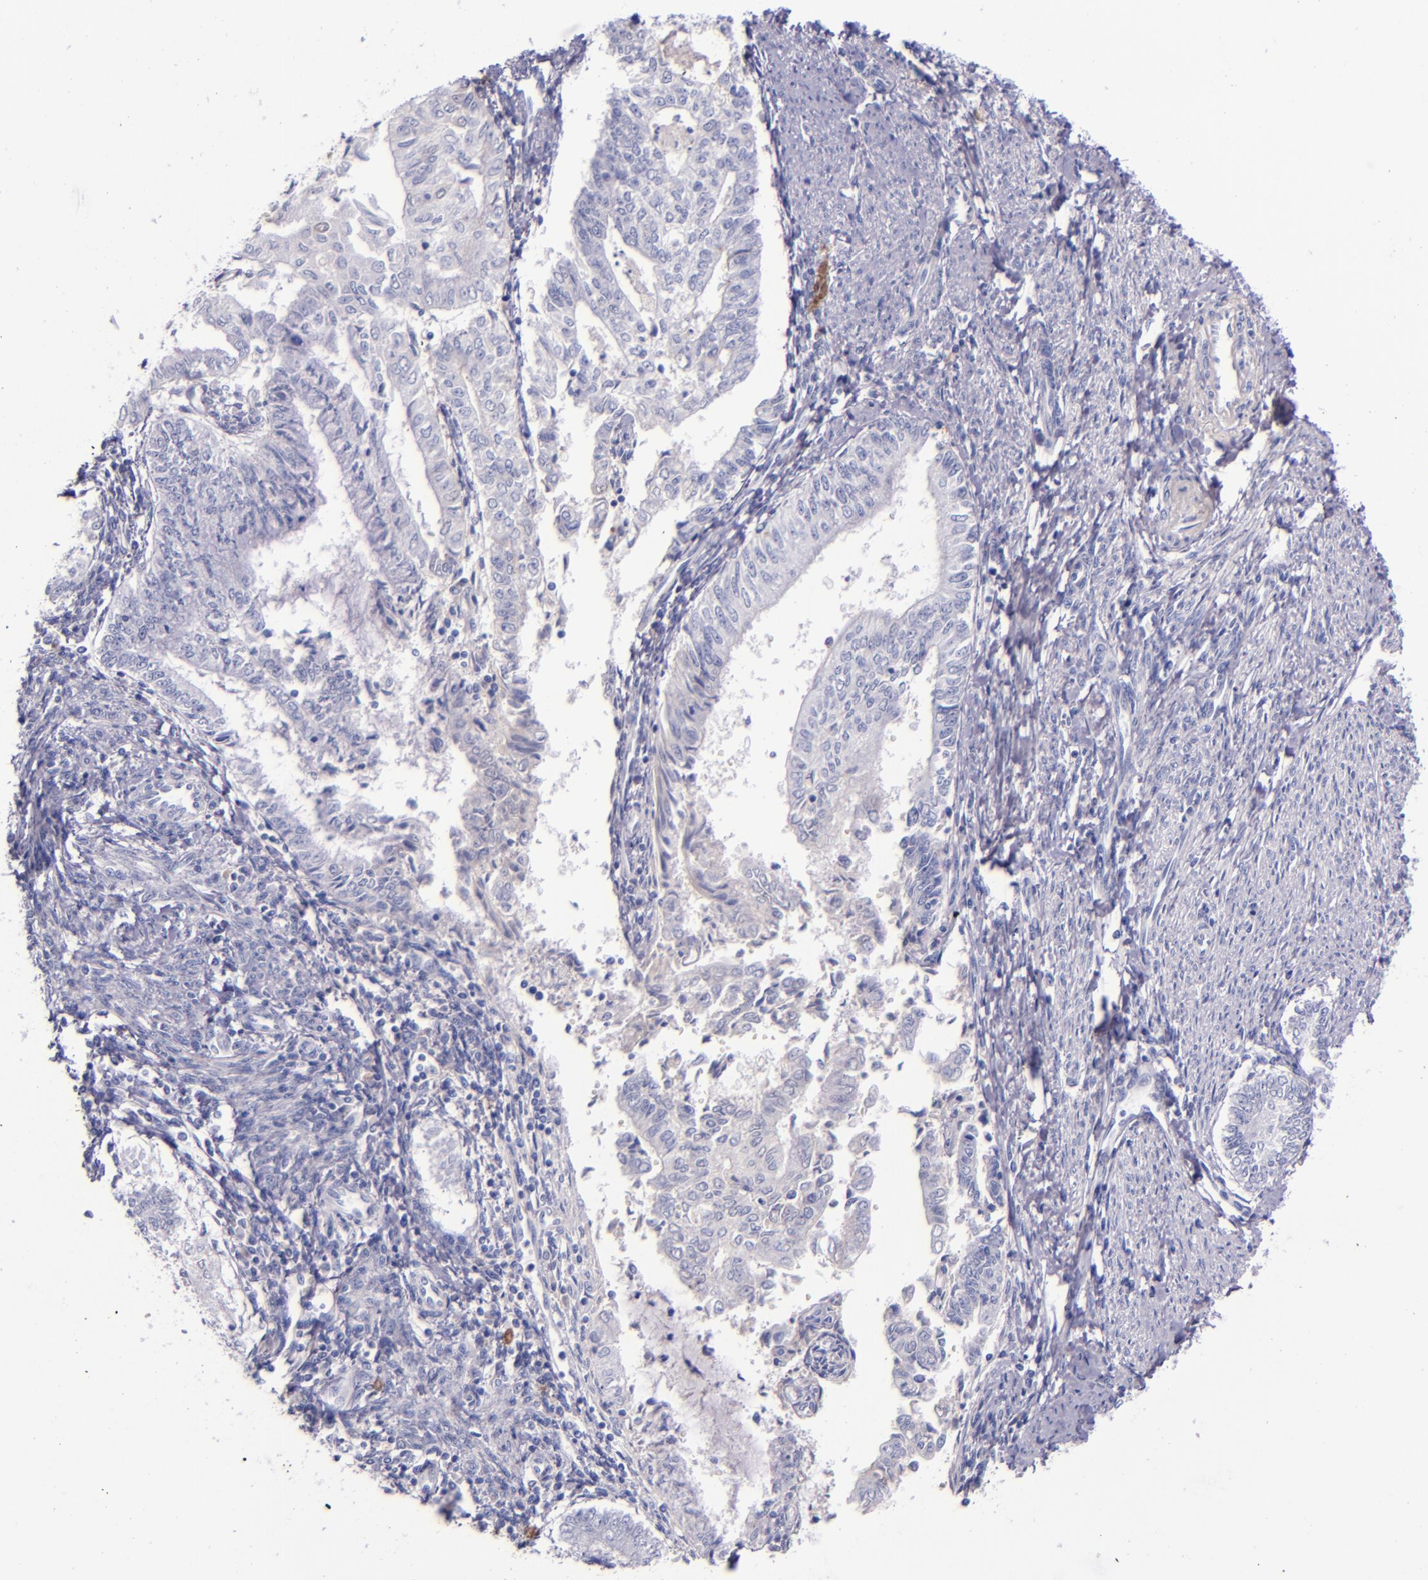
{"staining": {"intensity": "negative", "quantity": "none", "location": "none"}, "tissue": "endometrial cancer", "cell_type": "Tumor cells", "image_type": "cancer", "snomed": [{"axis": "morphology", "description": "Adenocarcinoma, NOS"}, {"axis": "topography", "description": "Endometrium"}], "caption": "Immunohistochemical staining of human adenocarcinoma (endometrial) shows no significant staining in tumor cells.", "gene": "KNG1", "patient": {"sex": "female", "age": 66}}